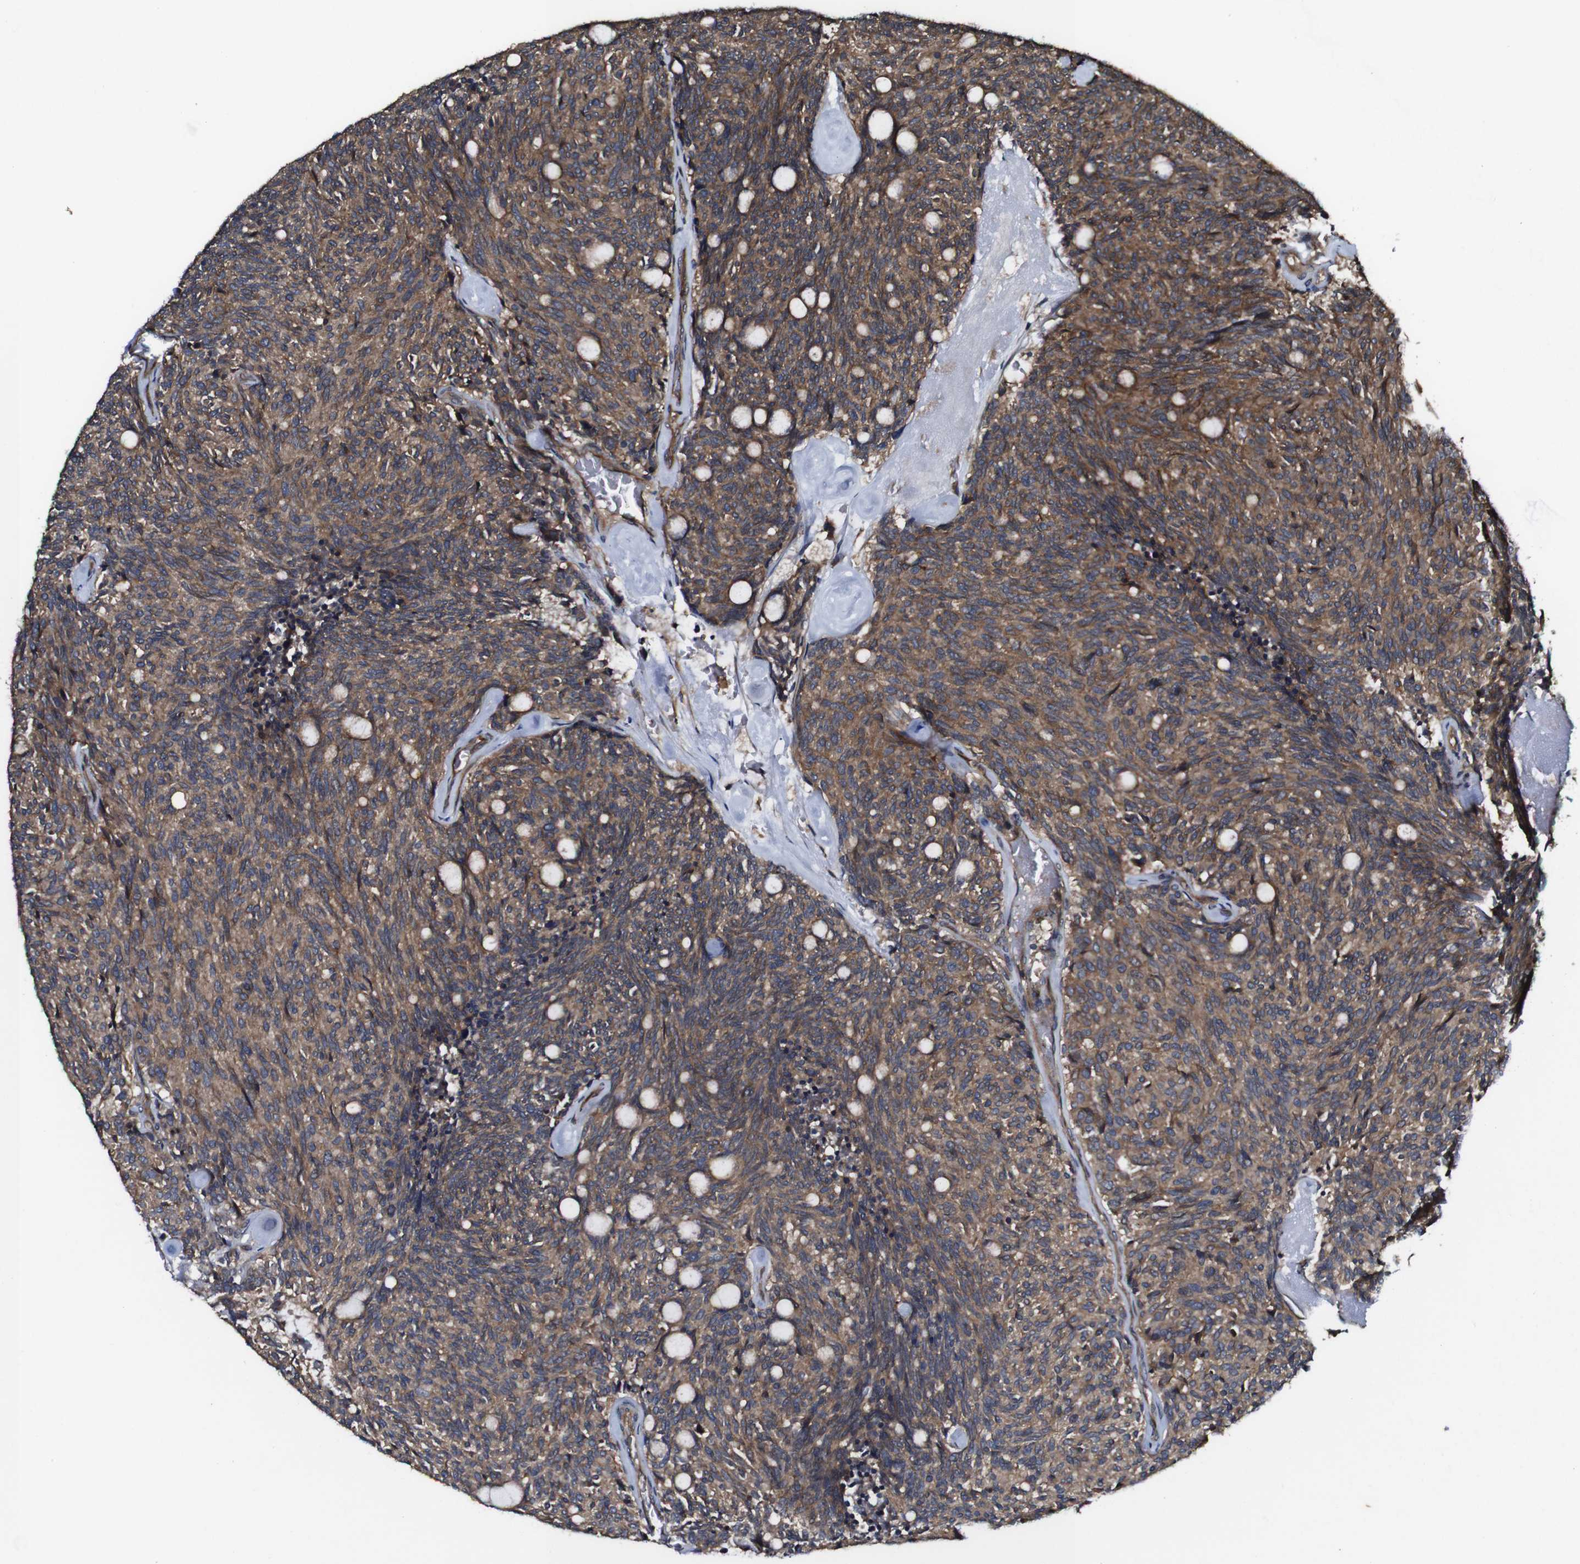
{"staining": {"intensity": "moderate", "quantity": ">75%", "location": "cytoplasmic/membranous"}, "tissue": "carcinoid", "cell_type": "Tumor cells", "image_type": "cancer", "snomed": [{"axis": "morphology", "description": "Carcinoid, malignant, NOS"}, {"axis": "topography", "description": "Pancreas"}], "caption": "Immunohistochemistry (IHC) photomicrograph of neoplastic tissue: carcinoid stained using IHC exhibits medium levels of moderate protein expression localized specifically in the cytoplasmic/membranous of tumor cells, appearing as a cytoplasmic/membranous brown color.", "gene": "TNIK", "patient": {"sex": "female", "age": 54}}